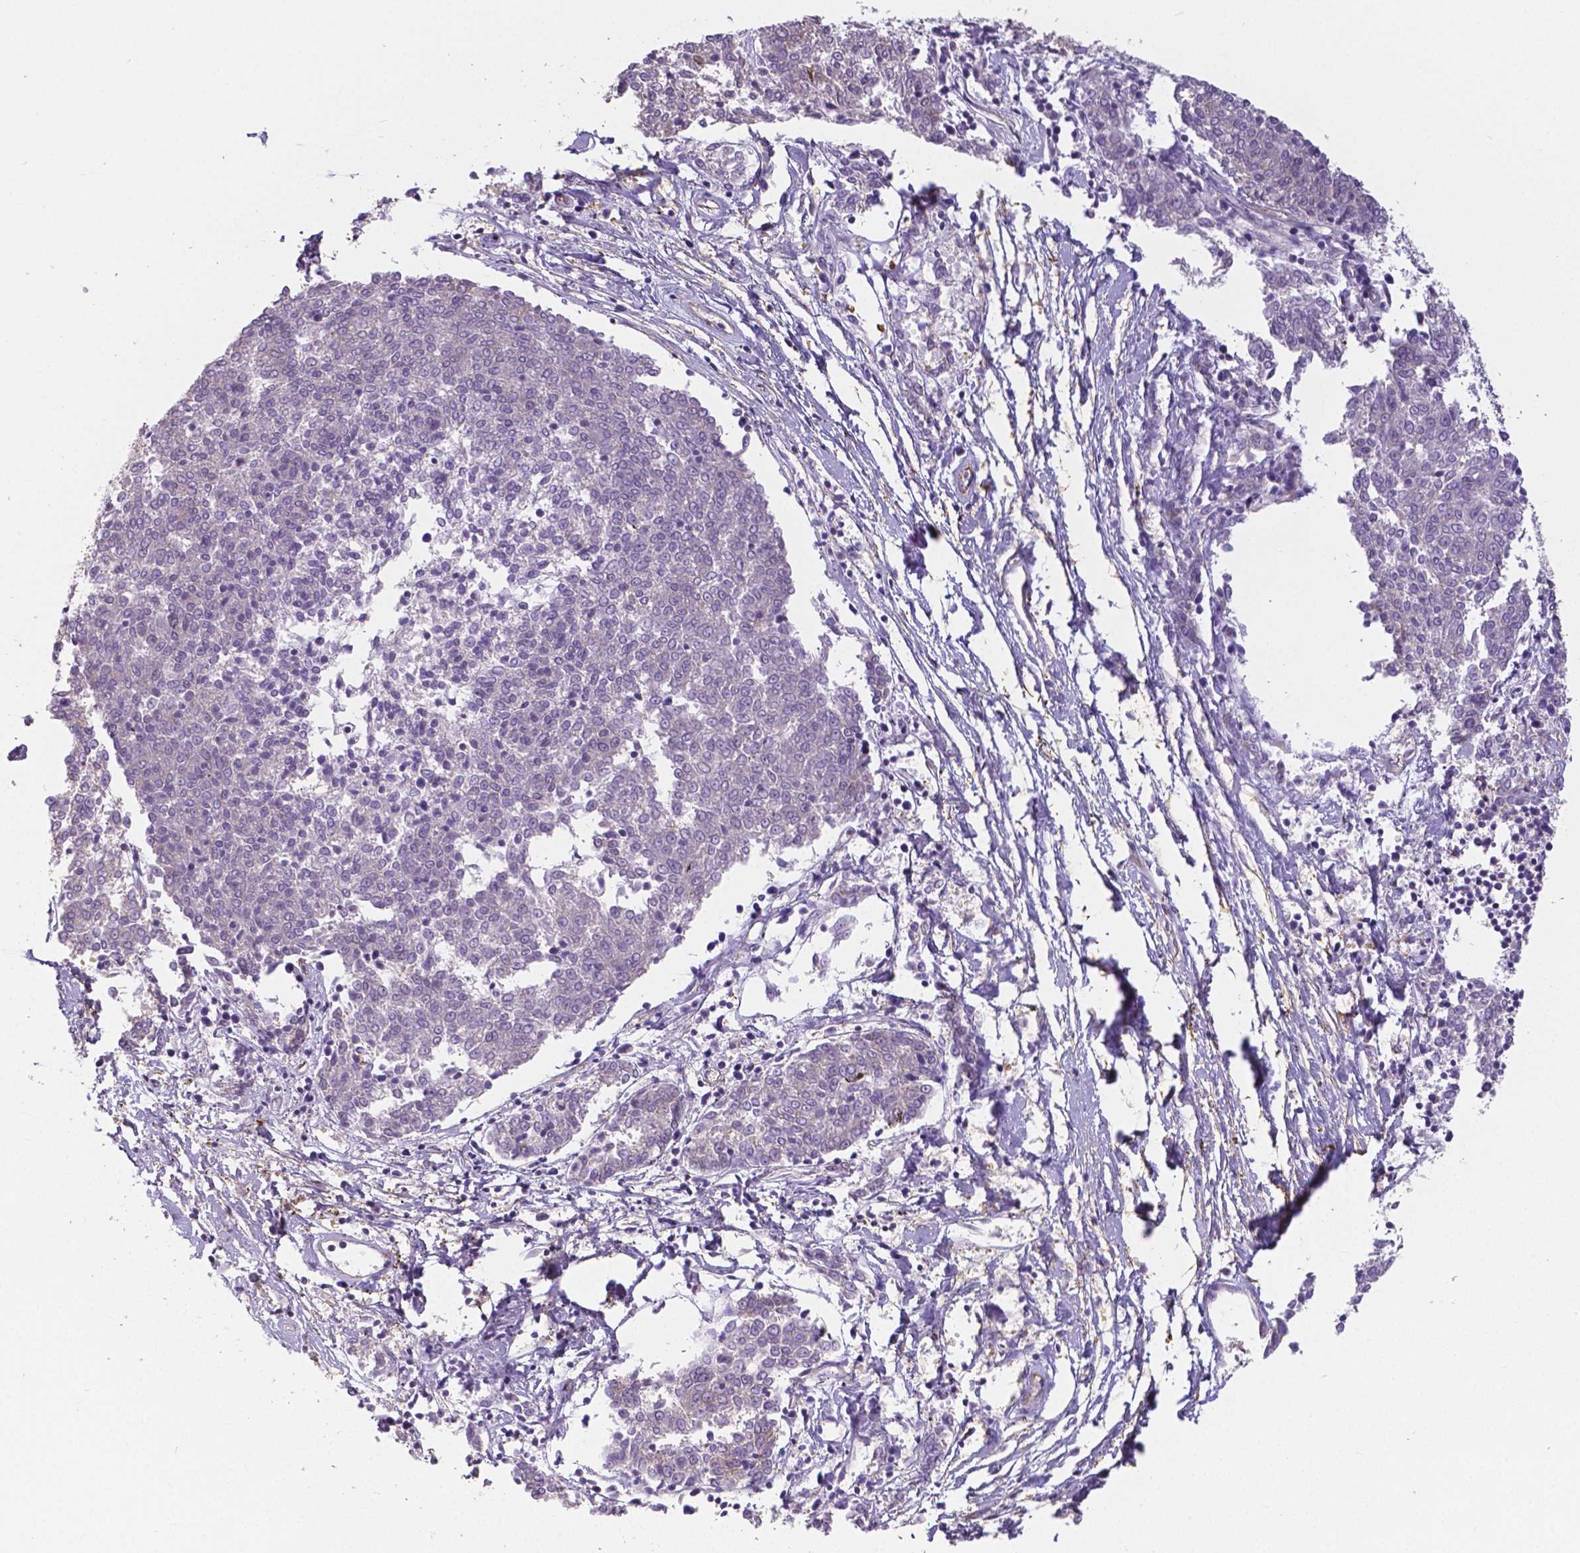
{"staining": {"intensity": "negative", "quantity": "none", "location": "none"}, "tissue": "melanoma", "cell_type": "Tumor cells", "image_type": "cancer", "snomed": [{"axis": "morphology", "description": "Malignant melanoma, NOS"}, {"axis": "topography", "description": "Skin"}], "caption": "Tumor cells are negative for brown protein staining in melanoma. The staining is performed using DAB brown chromogen with nuclei counter-stained in using hematoxylin.", "gene": "CRMP1", "patient": {"sex": "female", "age": 72}}